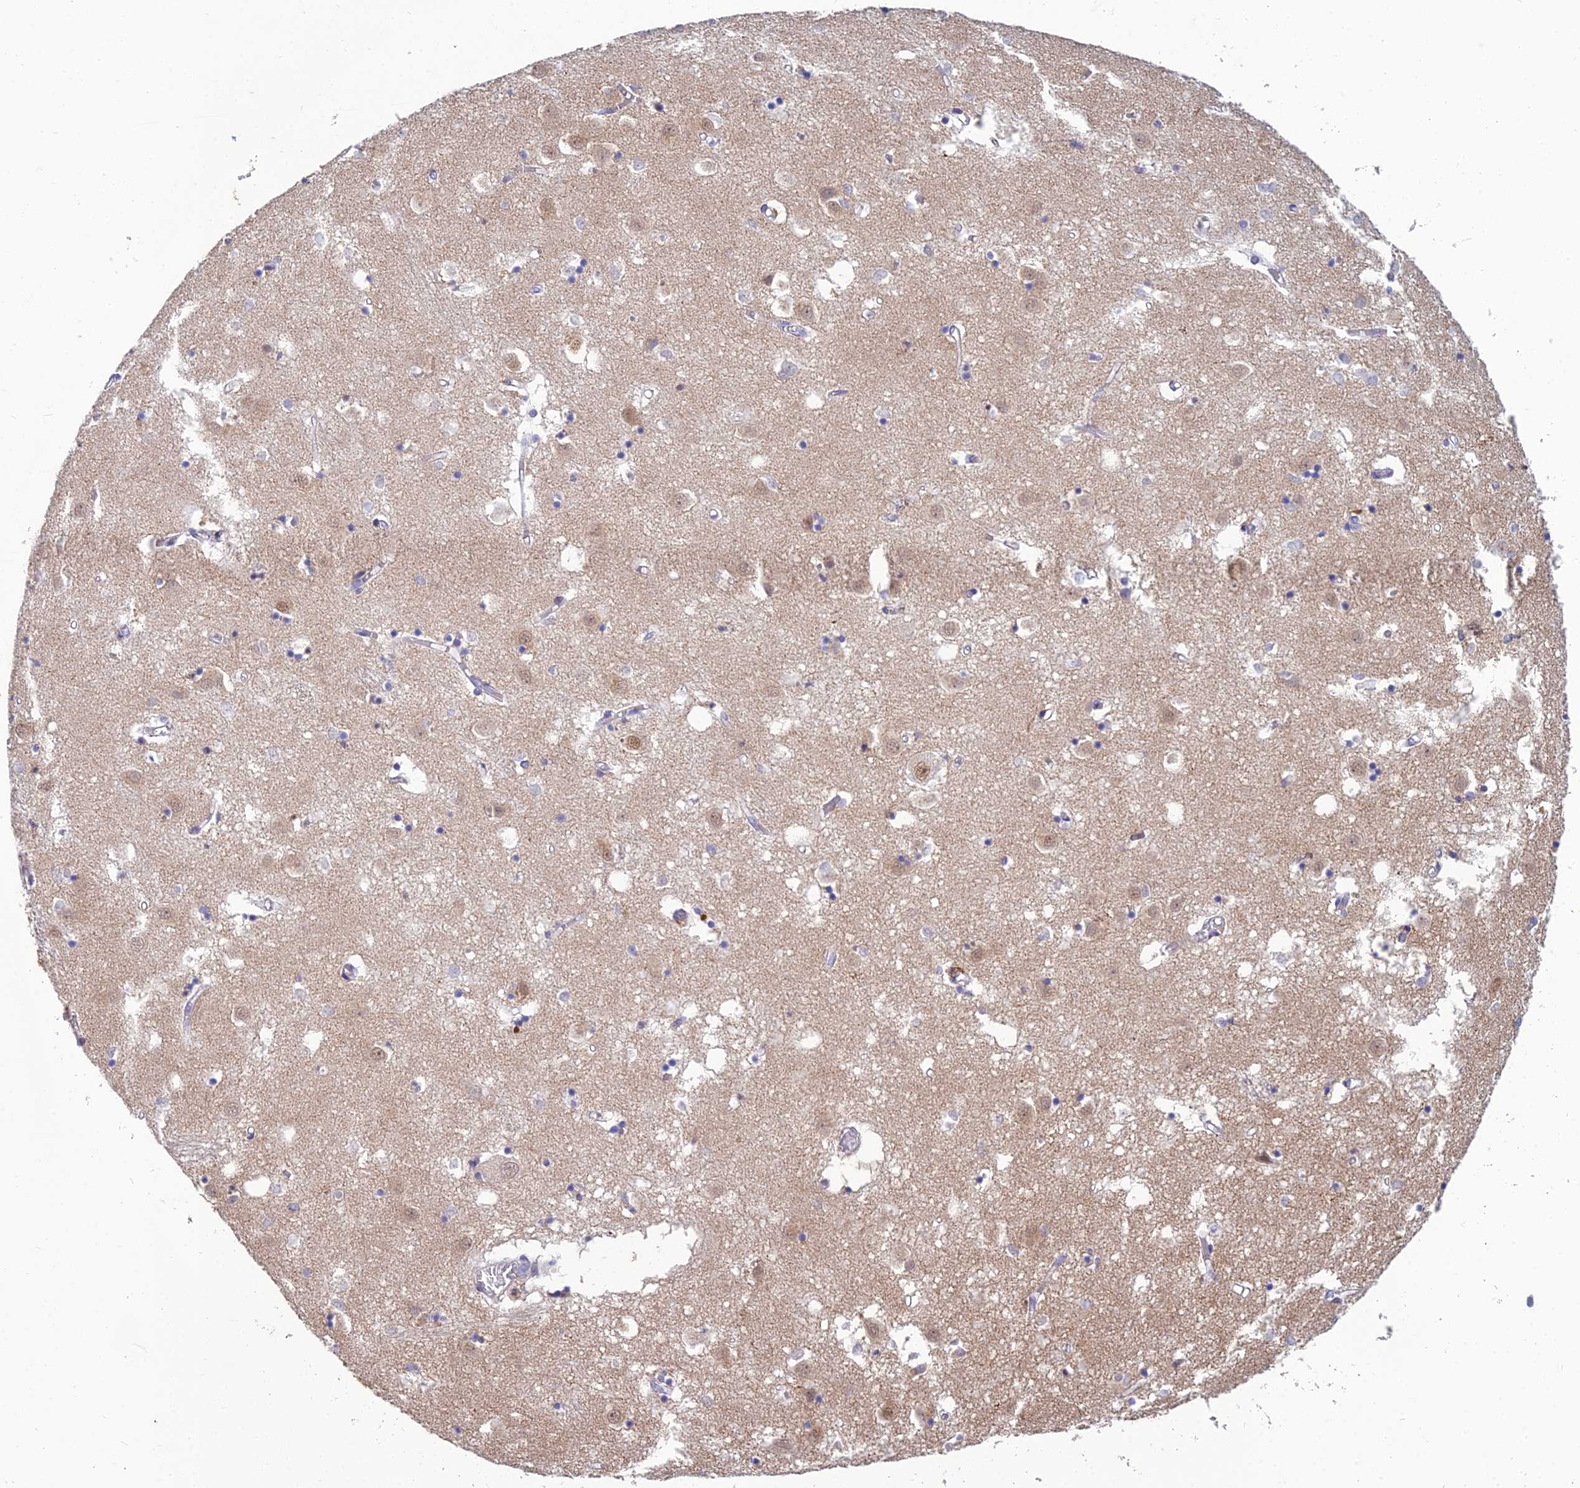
{"staining": {"intensity": "negative", "quantity": "none", "location": "none"}, "tissue": "caudate", "cell_type": "Glial cells", "image_type": "normal", "snomed": [{"axis": "morphology", "description": "Normal tissue, NOS"}, {"axis": "topography", "description": "Lateral ventricle wall"}], "caption": "Photomicrograph shows no protein staining in glial cells of benign caudate.", "gene": "ABHD17A", "patient": {"sex": "male", "age": 70}}